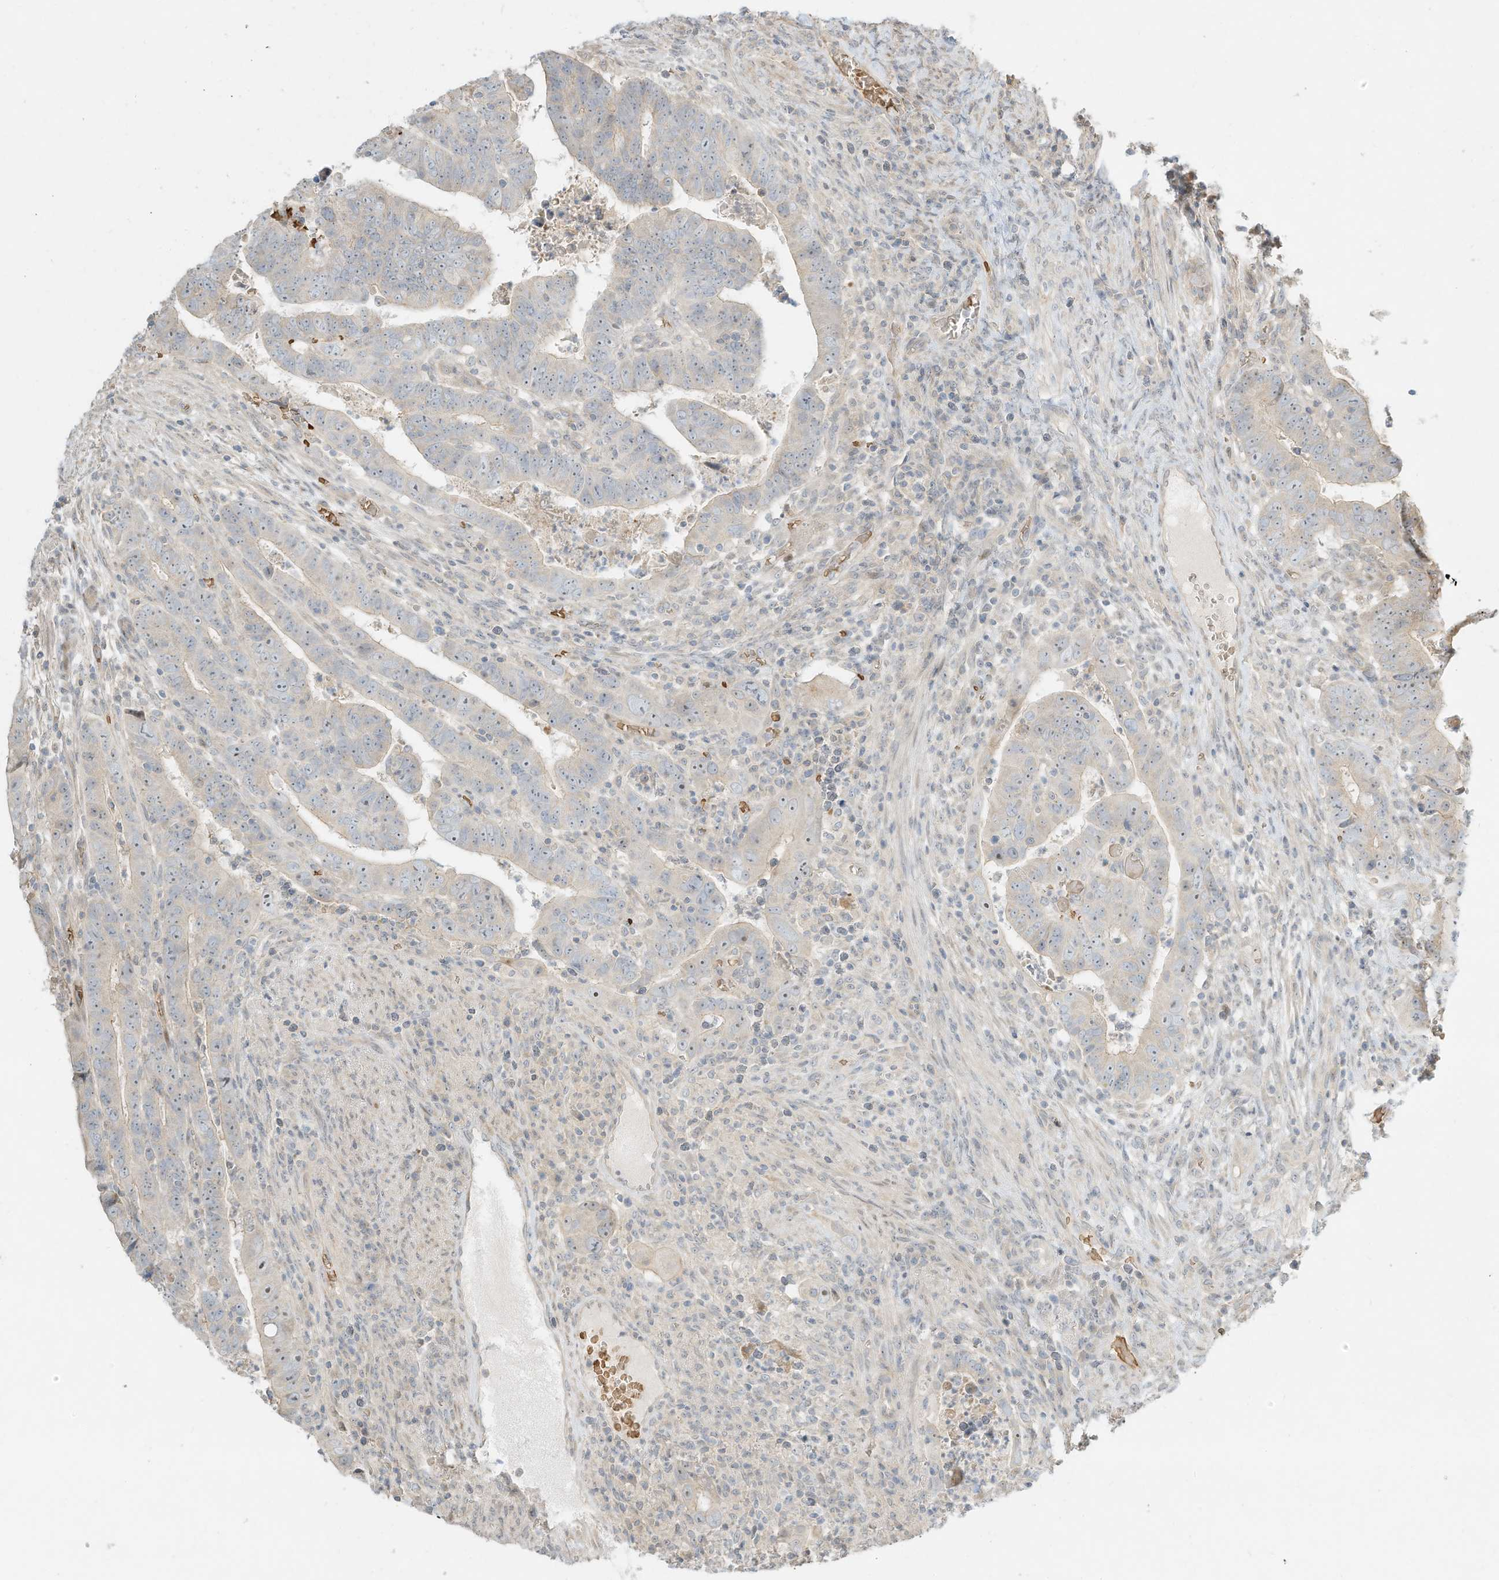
{"staining": {"intensity": "negative", "quantity": "none", "location": "none"}, "tissue": "colorectal cancer", "cell_type": "Tumor cells", "image_type": "cancer", "snomed": [{"axis": "morphology", "description": "Normal tissue, NOS"}, {"axis": "morphology", "description": "Adenocarcinoma, NOS"}, {"axis": "topography", "description": "Rectum"}], "caption": "High magnification brightfield microscopy of colorectal cancer stained with DAB (brown) and counterstained with hematoxylin (blue): tumor cells show no significant staining.", "gene": "OFD1", "patient": {"sex": "female", "age": 65}}